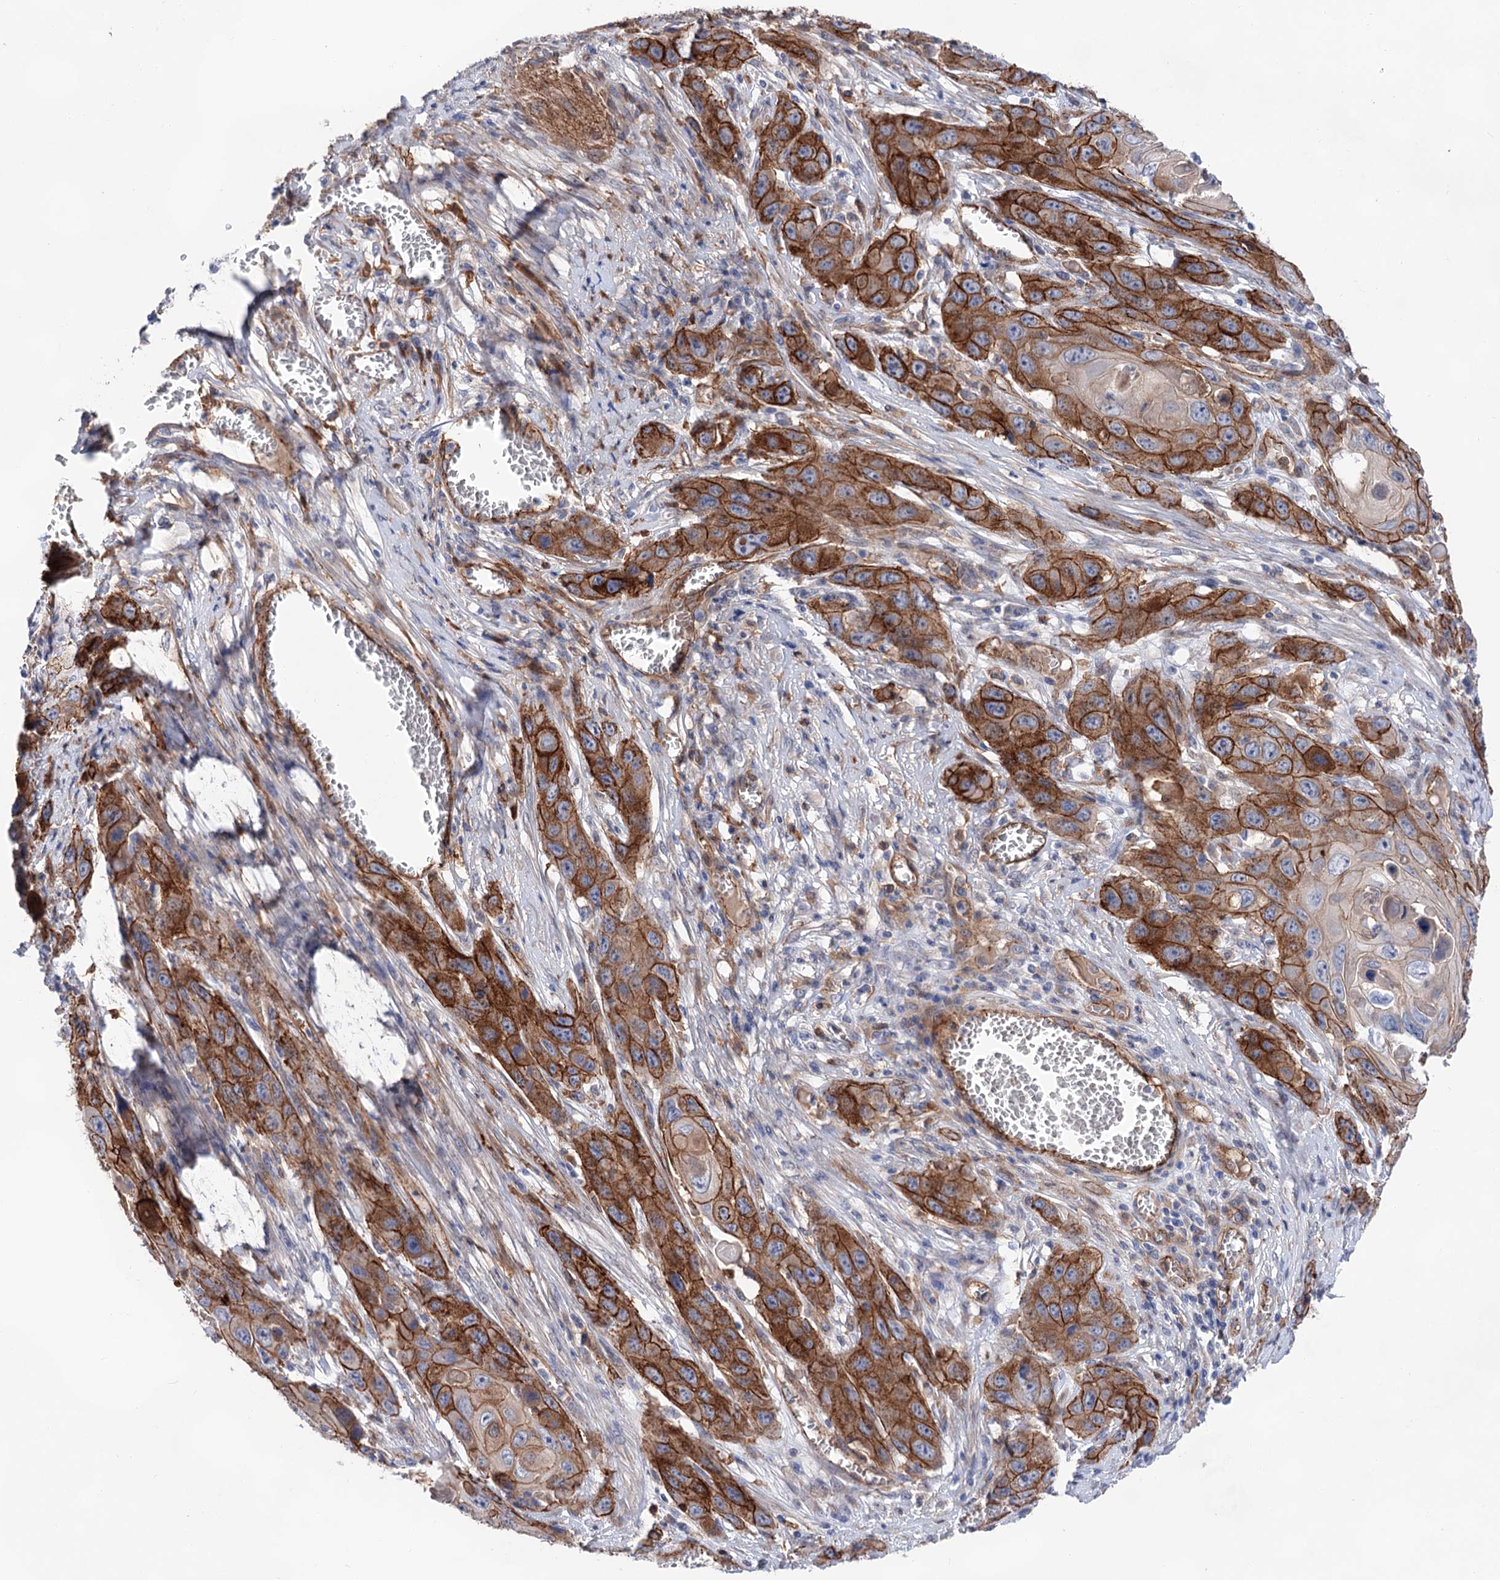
{"staining": {"intensity": "strong", "quantity": ">75%", "location": "cytoplasmic/membranous"}, "tissue": "skin cancer", "cell_type": "Tumor cells", "image_type": "cancer", "snomed": [{"axis": "morphology", "description": "Squamous cell carcinoma, NOS"}, {"axis": "topography", "description": "Skin"}], "caption": "Protein expression analysis of human skin cancer (squamous cell carcinoma) reveals strong cytoplasmic/membranous staining in about >75% of tumor cells.", "gene": "TMTC3", "patient": {"sex": "male", "age": 55}}